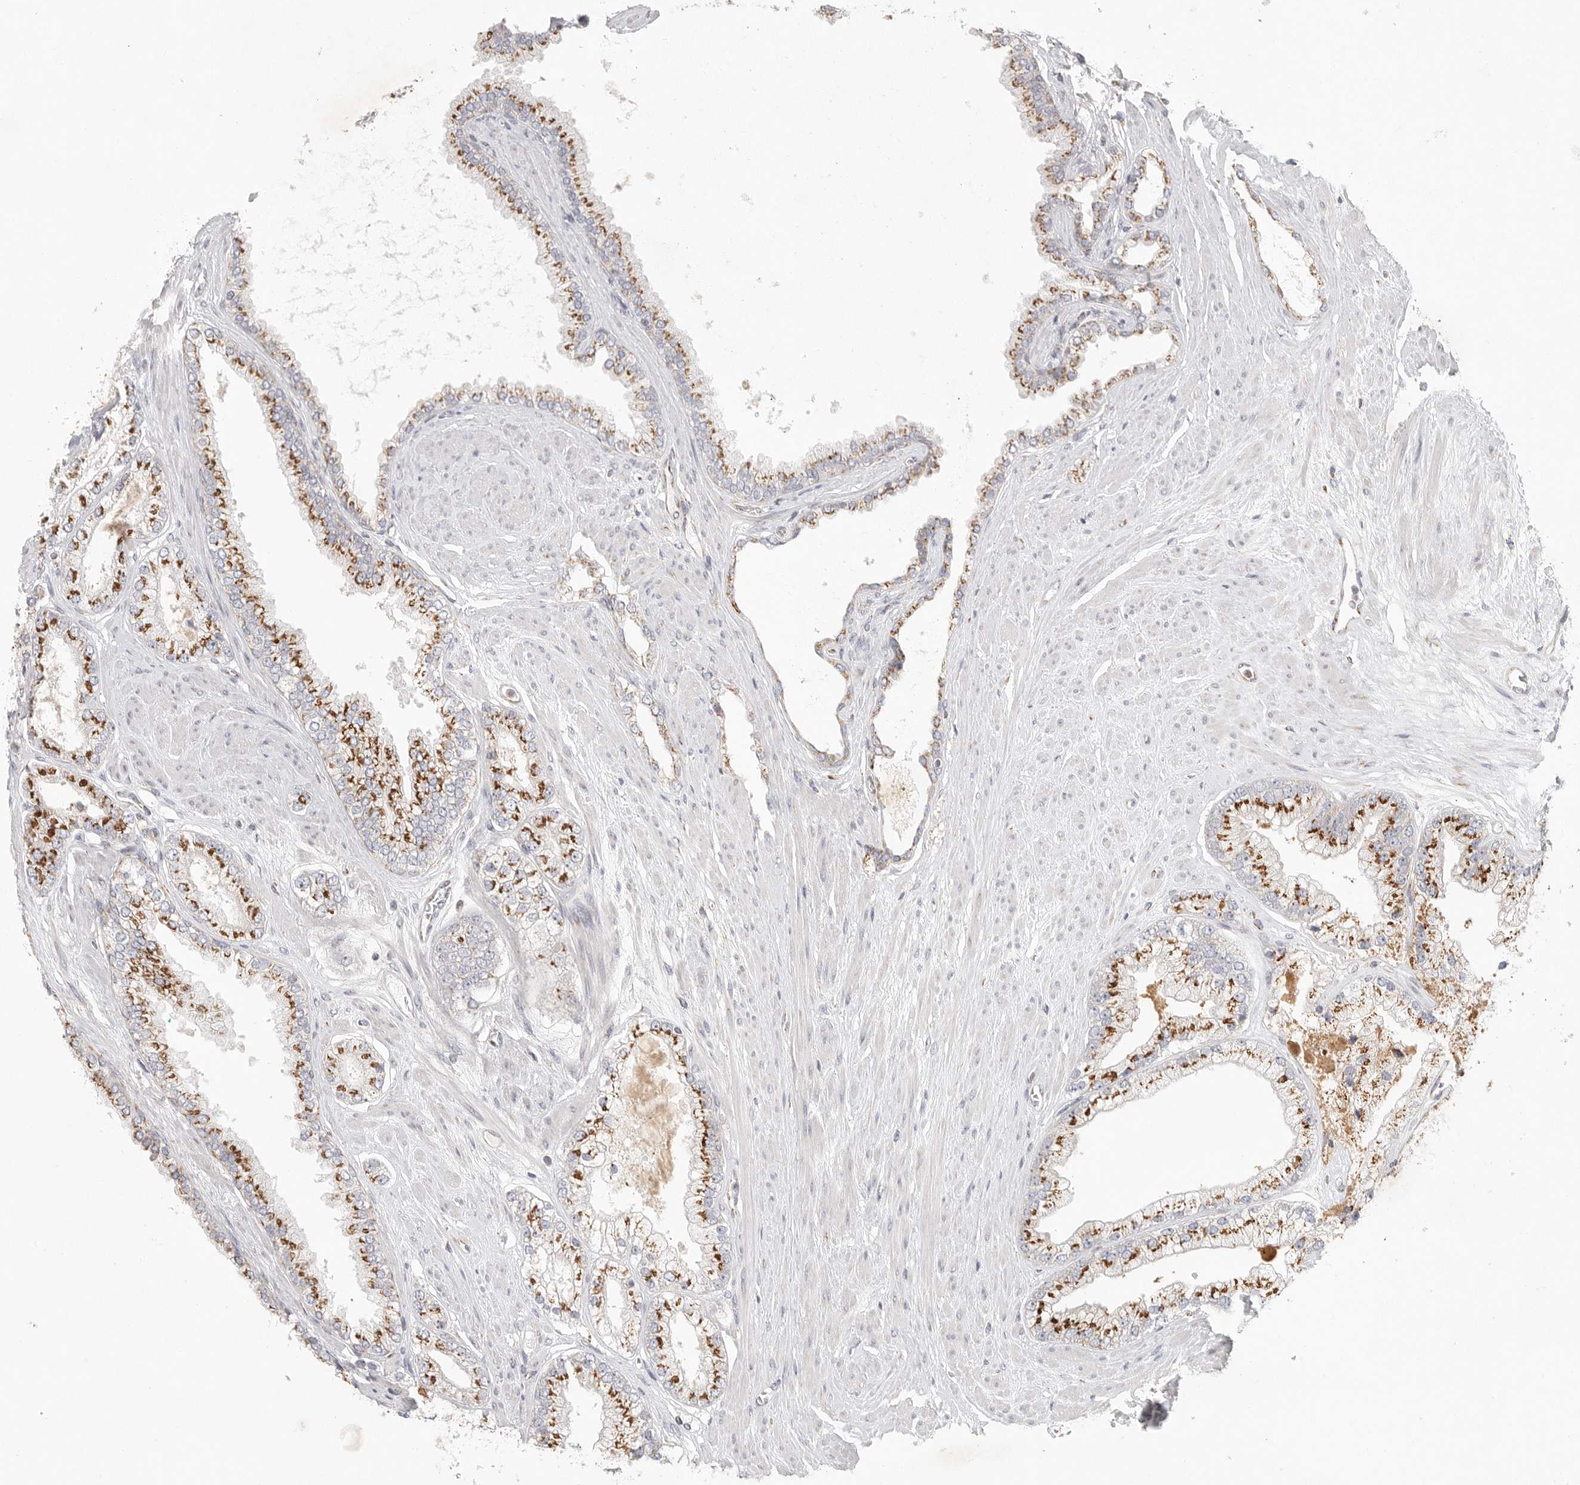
{"staining": {"intensity": "moderate", "quantity": ">75%", "location": "cytoplasmic/membranous"}, "tissue": "prostate cancer", "cell_type": "Tumor cells", "image_type": "cancer", "snomed": [{"axis": "morphology", "description": "Adenocarcinoma, High grade"}, {"axis": "topography", "description": "Prostate"}], "caption": "Moderate cytoplasmic/membranous staining for a protein is seen in approximately >75% of tumor cells of adenocarcinoma (high-grade) (prostate) using immunohistochemistry.", "gene": "SLC25A26", "patient": {"sex": "male", "age": 58}}